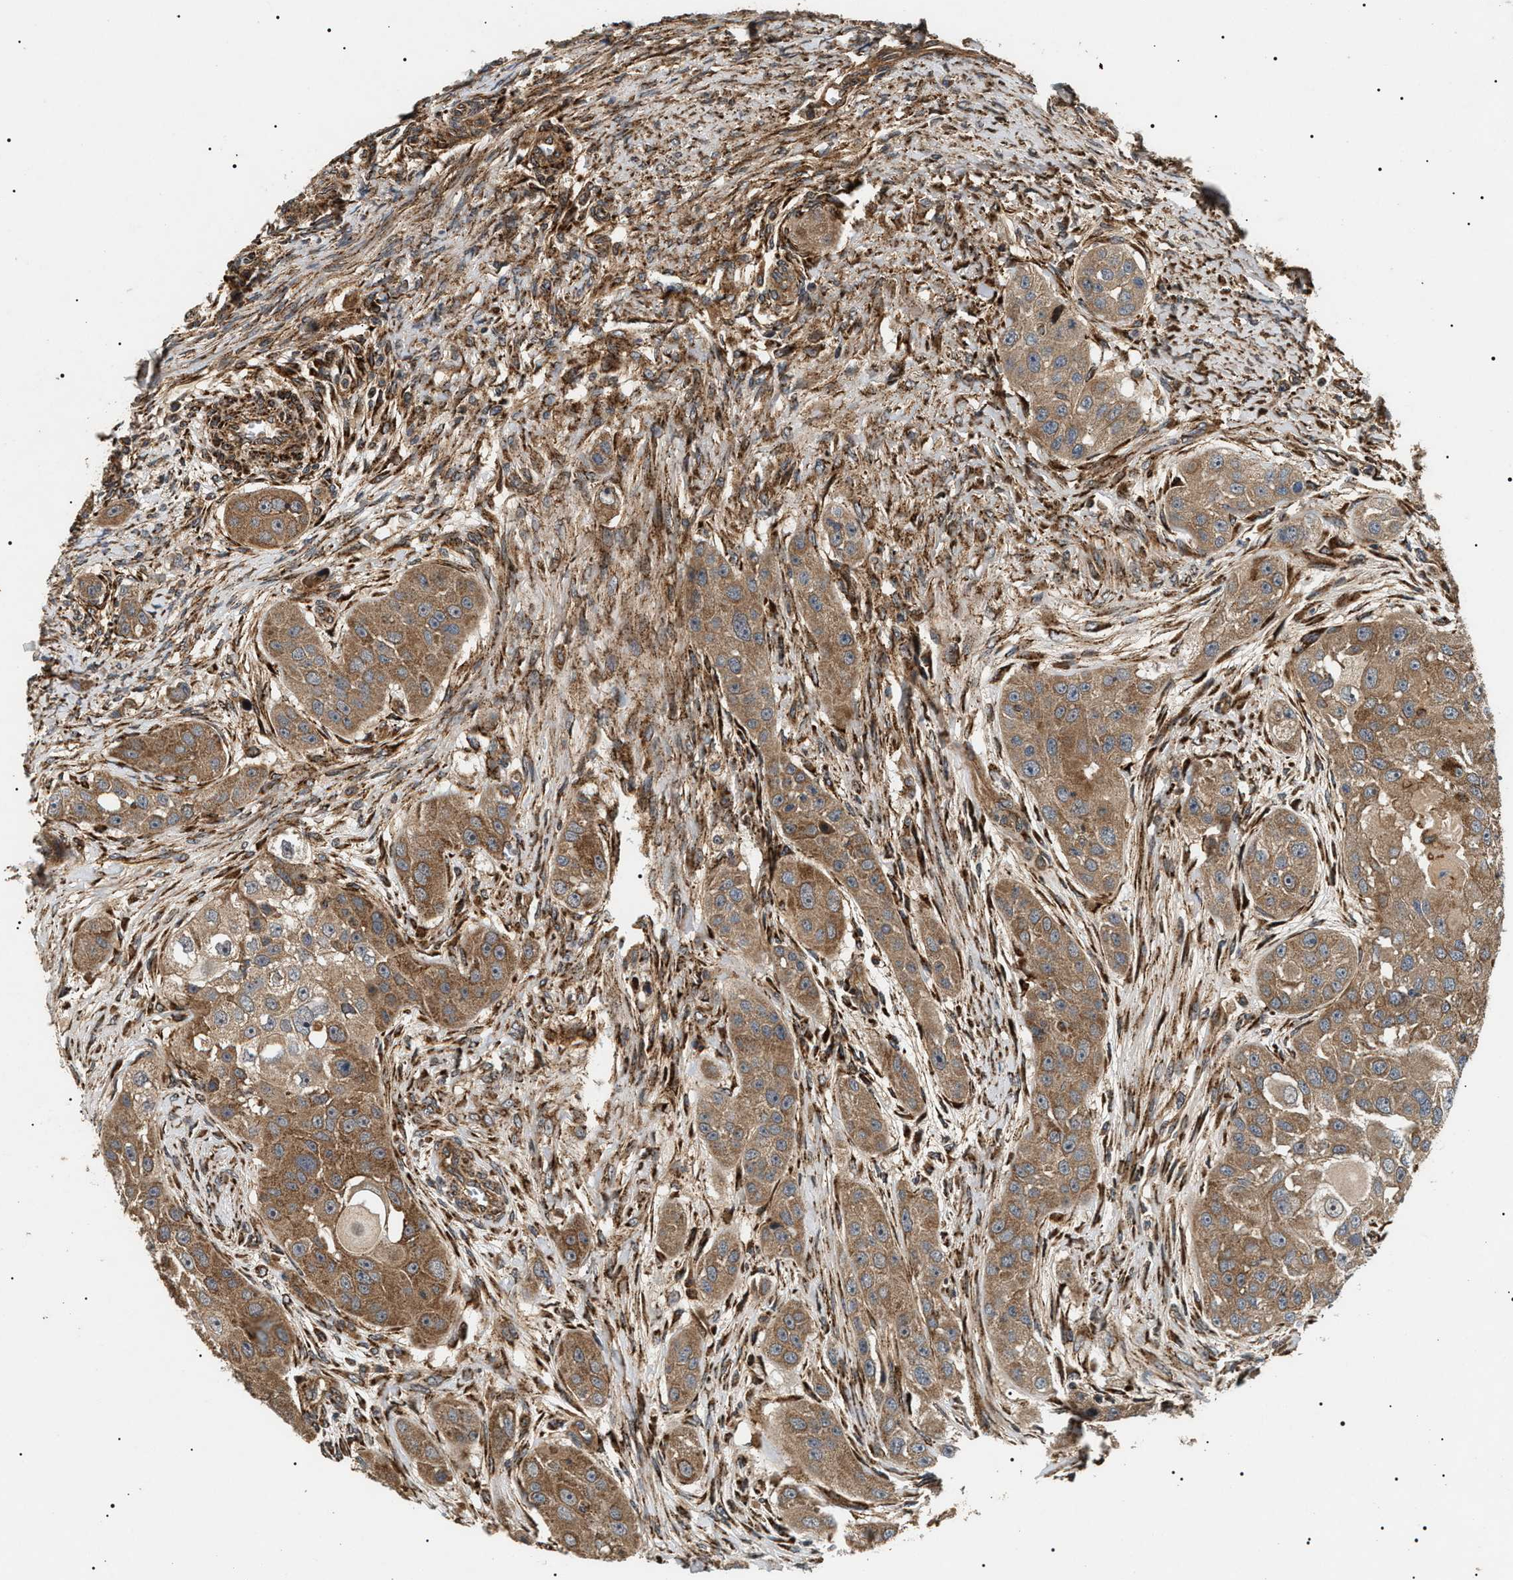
{"staining": {"intensity": "moderate", "quantity": ">75%", "location": "cytoplasmic/membranous"}, "tissue": "head and neck cancer", "cell_type": "Tumor cells", "image_type": "cancer", "snomed": [{"axis": "morphology", "description": "Normal tissue, NOS"}, {"axis": "morphology", "description": "Squamous cell carcinoma, NOS"}, {"axis": "topography", "description": "Skeletal muscle"}, {"axis": "topography", "description": "Head-Neck"}], "caption": "Immunohistochemical staining of human squamous cell carcinoma (head and neck) reveals medium levels of moderate cytoplasmic/membranous protein expression in about >75% of tumor cells.", "gene": "ZBTB26", "patient": {"sex": "male", "age": 51}}